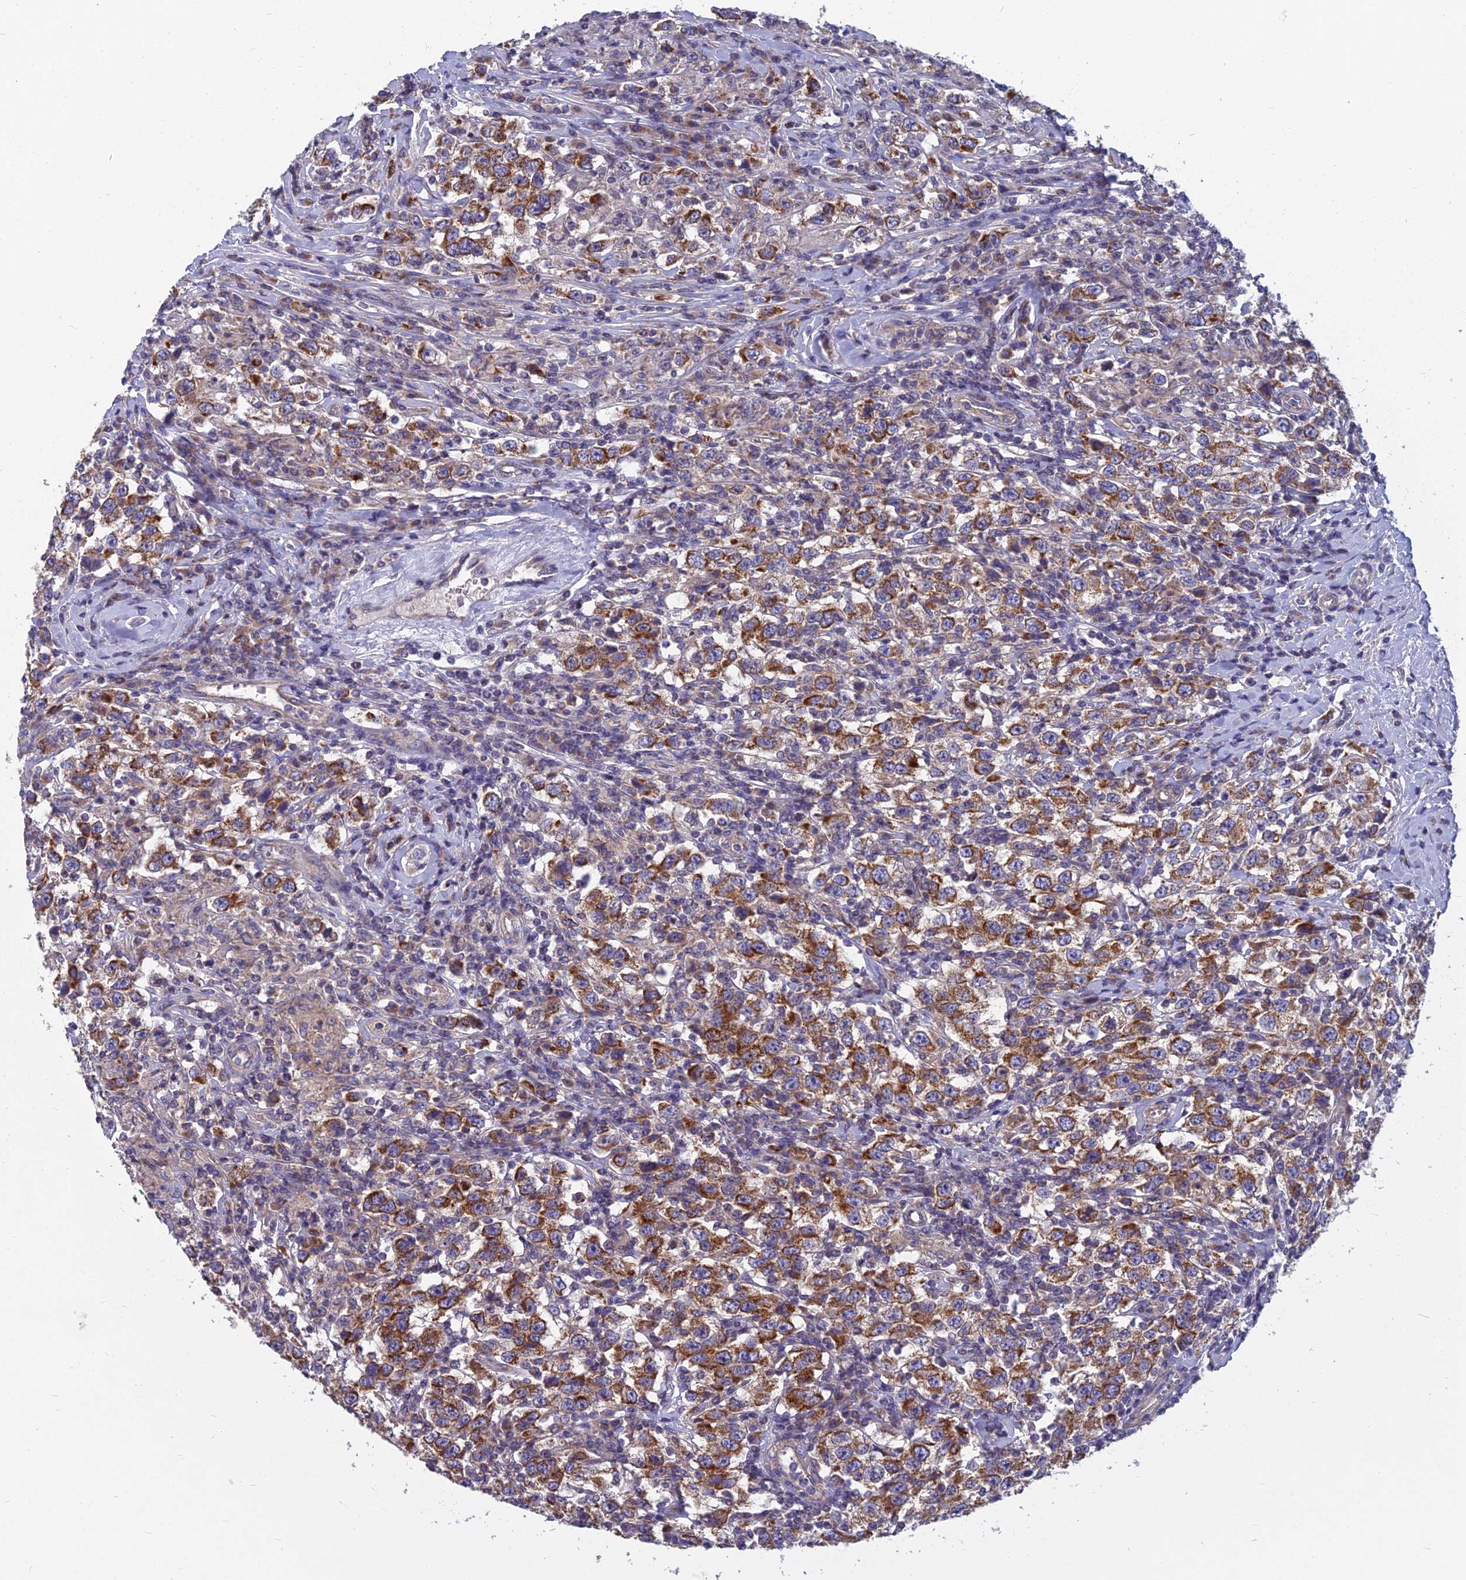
{"staining": {"intensity": "strong", "quantity": ">75%", "location": "cytoplasmic/membranous"}, "tissue": "testis cancer", "cell_type": "Tumor cells", "image_type": "cancer", "snomed": [{"axis": "morphology", "description": "Seminoma, NOS"}, {"axis": "topography", "description": "Testis"}], "caption": "Tumor cells reveal high levels of strong cytoplasmic/membranous staining in about >75% of cells in human testis cancer (seminoma).", "gene": "COX20", "patient": {"sex": "male", "age": 41}}